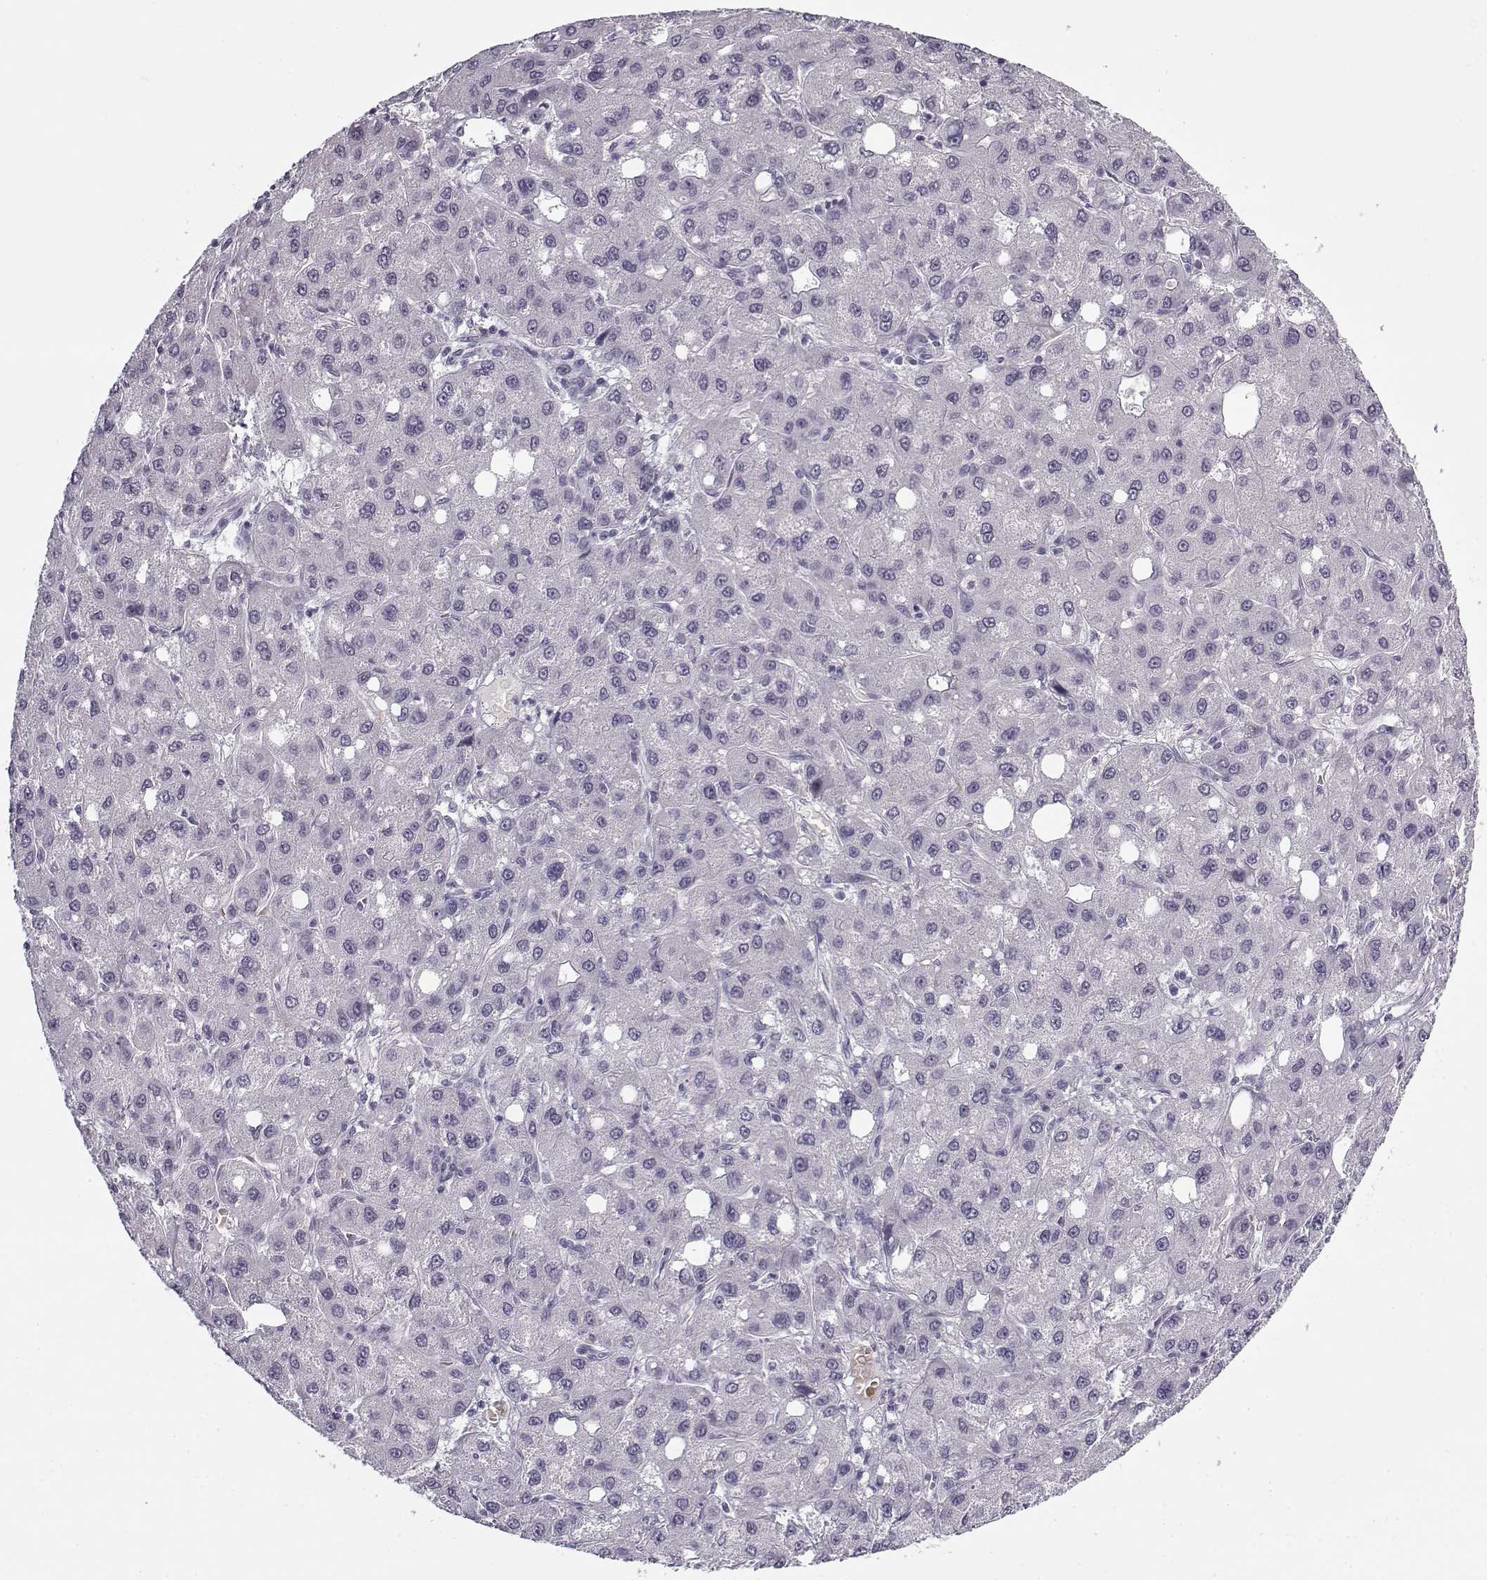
{"staining": {"intensity": "negative", "quantity": "none", "location": "none"}, "tissue": "liver cancer", "cell_type": "Tumor cells", "image_type": "cancer", "snomed": [{"axis": "morphology", "description": "Carcinoma, Hepatocellular, NOS"}, {"axis": "topography", "description": "Liver"}], "caption": "Image shows no protein positivity in tumor cells of hepatocellular carcinoma (liver) tissue.", "gene": "SNCA", "patient": {"sex": "male", "age": 73}}